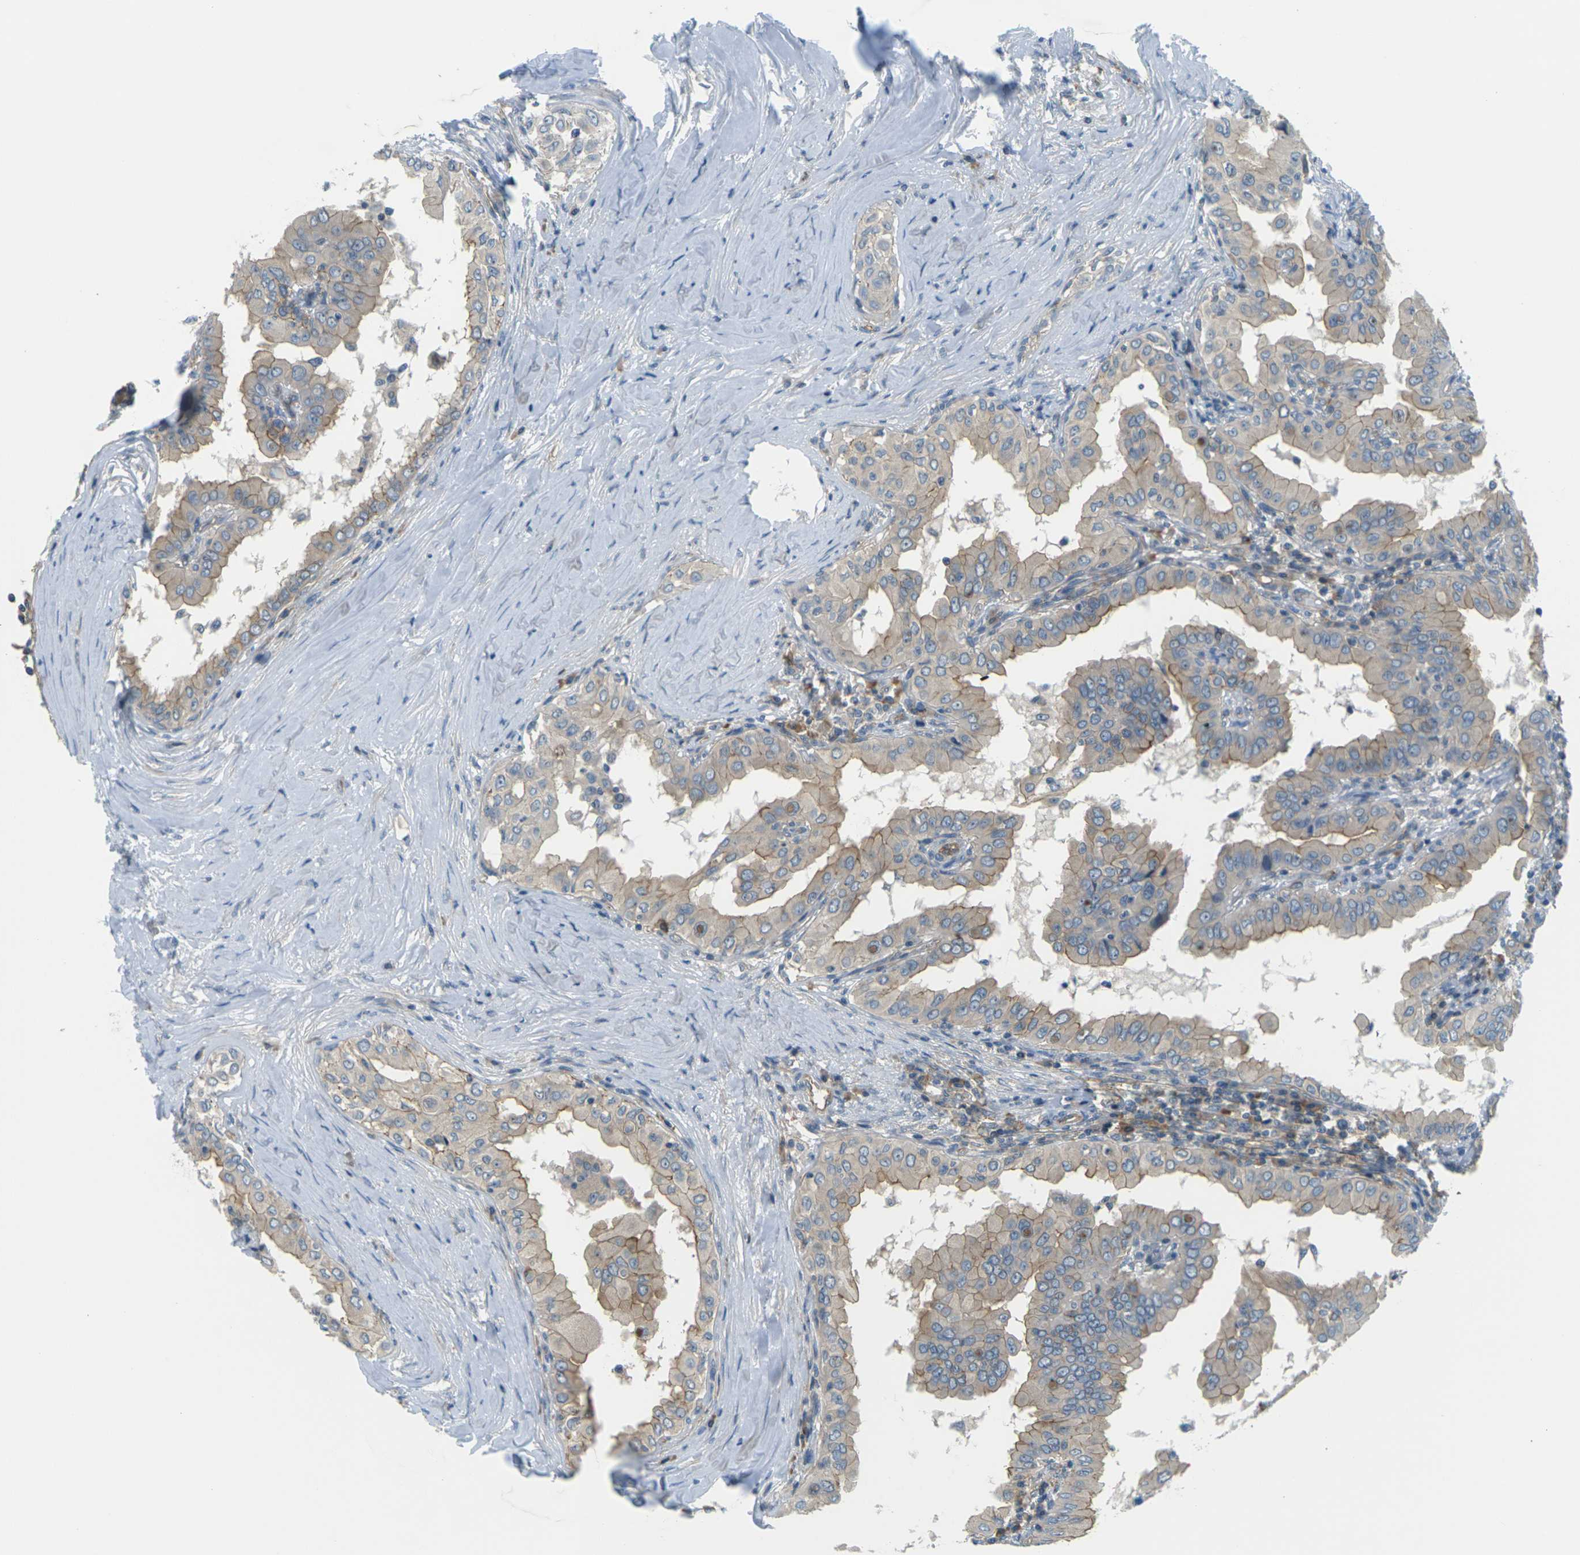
{"staining": {"intensity": "weak", "quantity": ">75%", "location": "cytoplasmic/membranous"}, "tissue": "thyroid cancer", "cell_type": "Tumor cells", "image_type": "cancer", "snomed": [{"axis": "morphology", "description": "Papillary adenocarcinoma, NOS"}, {"axis": "topography", "description": "Thyroid gland"}], "caption": "Immunohistochemical staining of human thyroid papillary adenocarcinoma exhibits weak cytoplasmic/membranous protein expression in about >75% of tumor cells. (Brightfield microscopy of DAB IHC at high magnification).", "gene": "SLC13A3", "patient": {"sex": "male", "age": 33}}